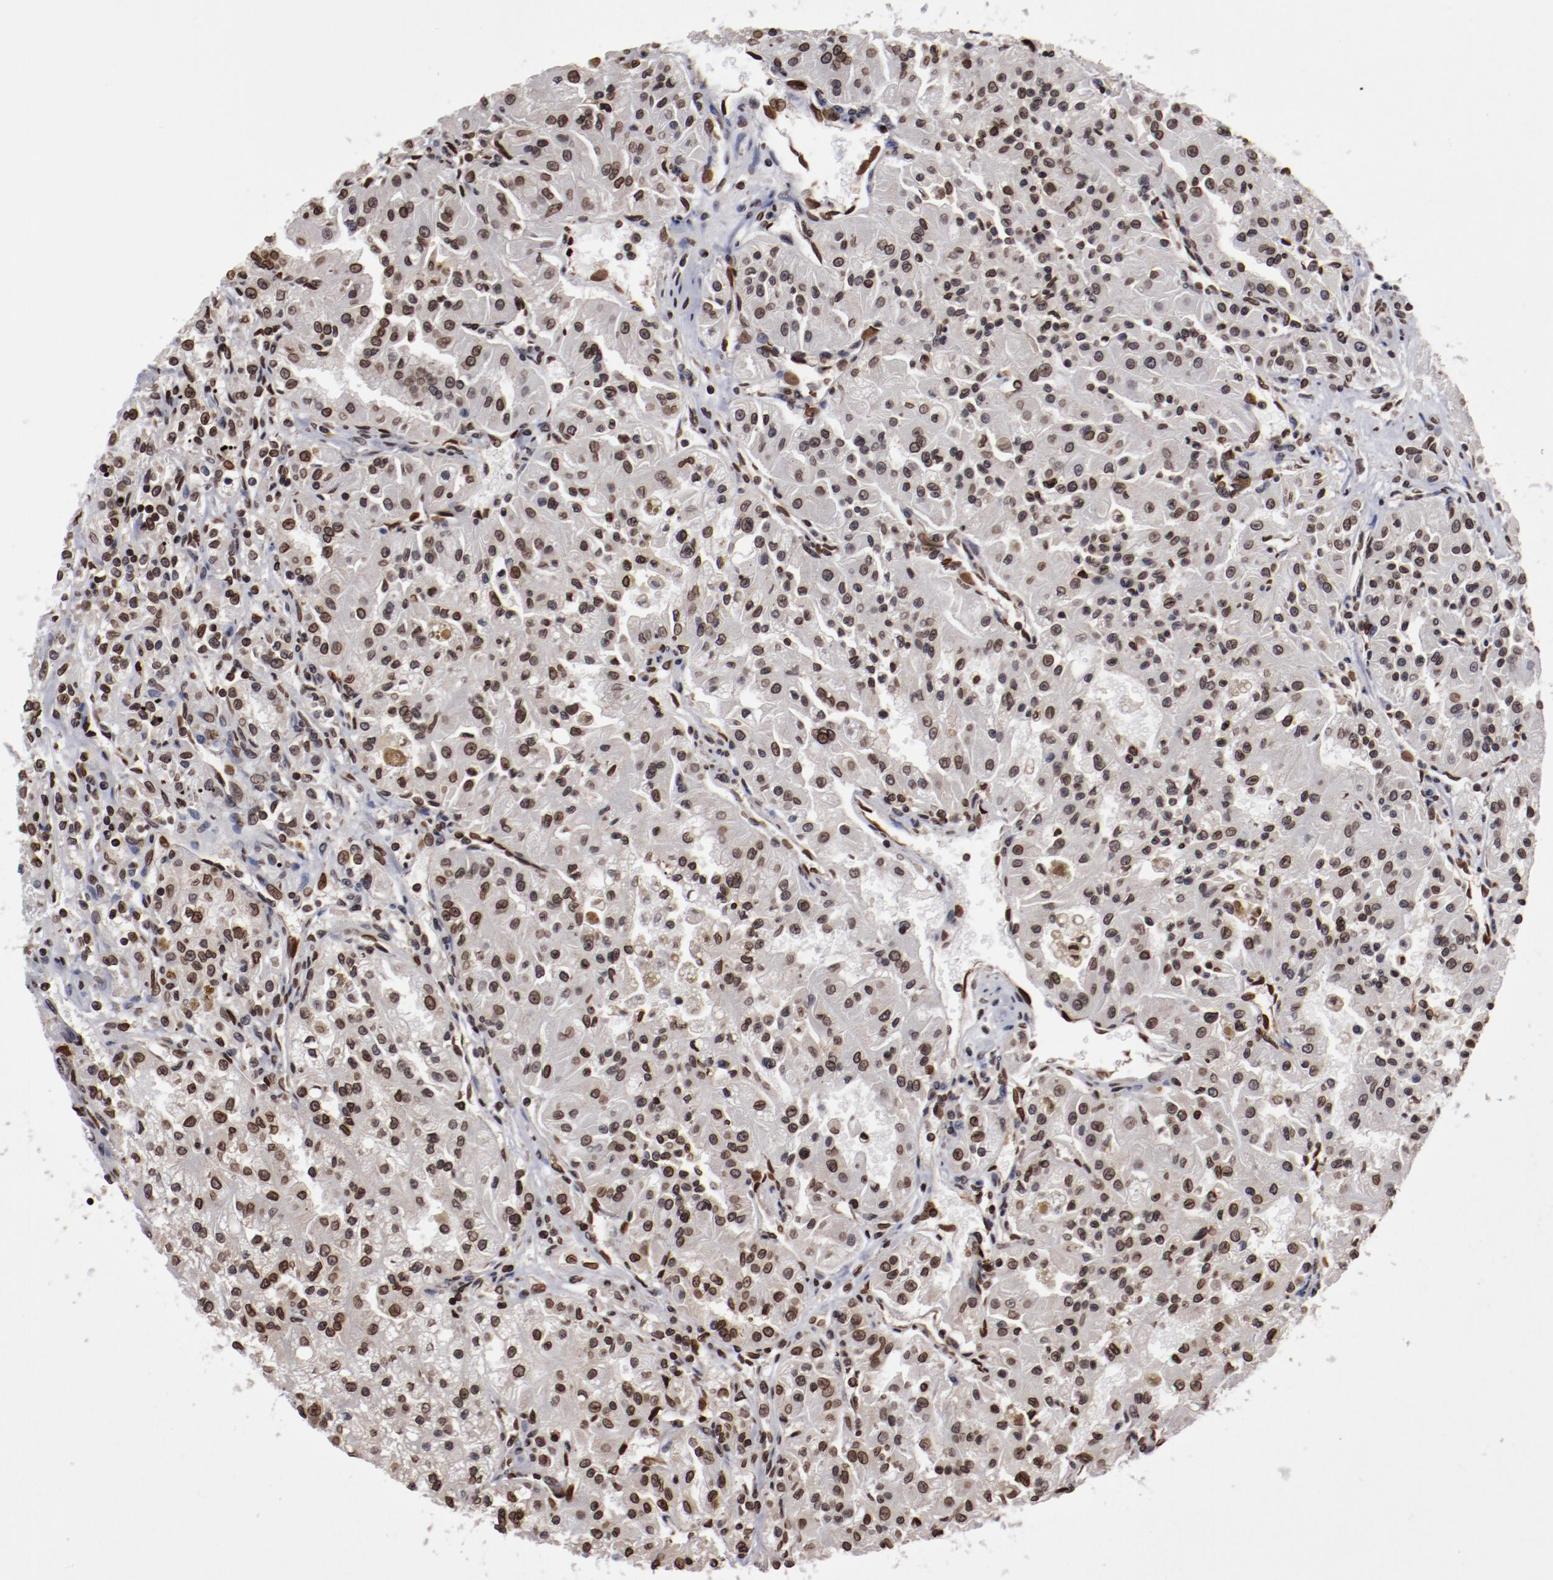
{"staining": {"intensity": "moderate", "quantity": ">75%", "location": "nuclear"}, "tissue": "renal cancer", "cell_type": "Tumor cells", "image_type": "cancer", "snomed": [{"axis": "morphology", "description": "Adenocarcinoma, NOS"}, {"axis": "topography", "description": "Kidney"}], "caption": "A histopathology image showing moderate nuclear positivity in approximately >75% of tumor cells in renal cancer, as visualized by brown immunohistochemical staining.", "gene": "AKT1", "patient": {"sex": "male", "age": 78}}